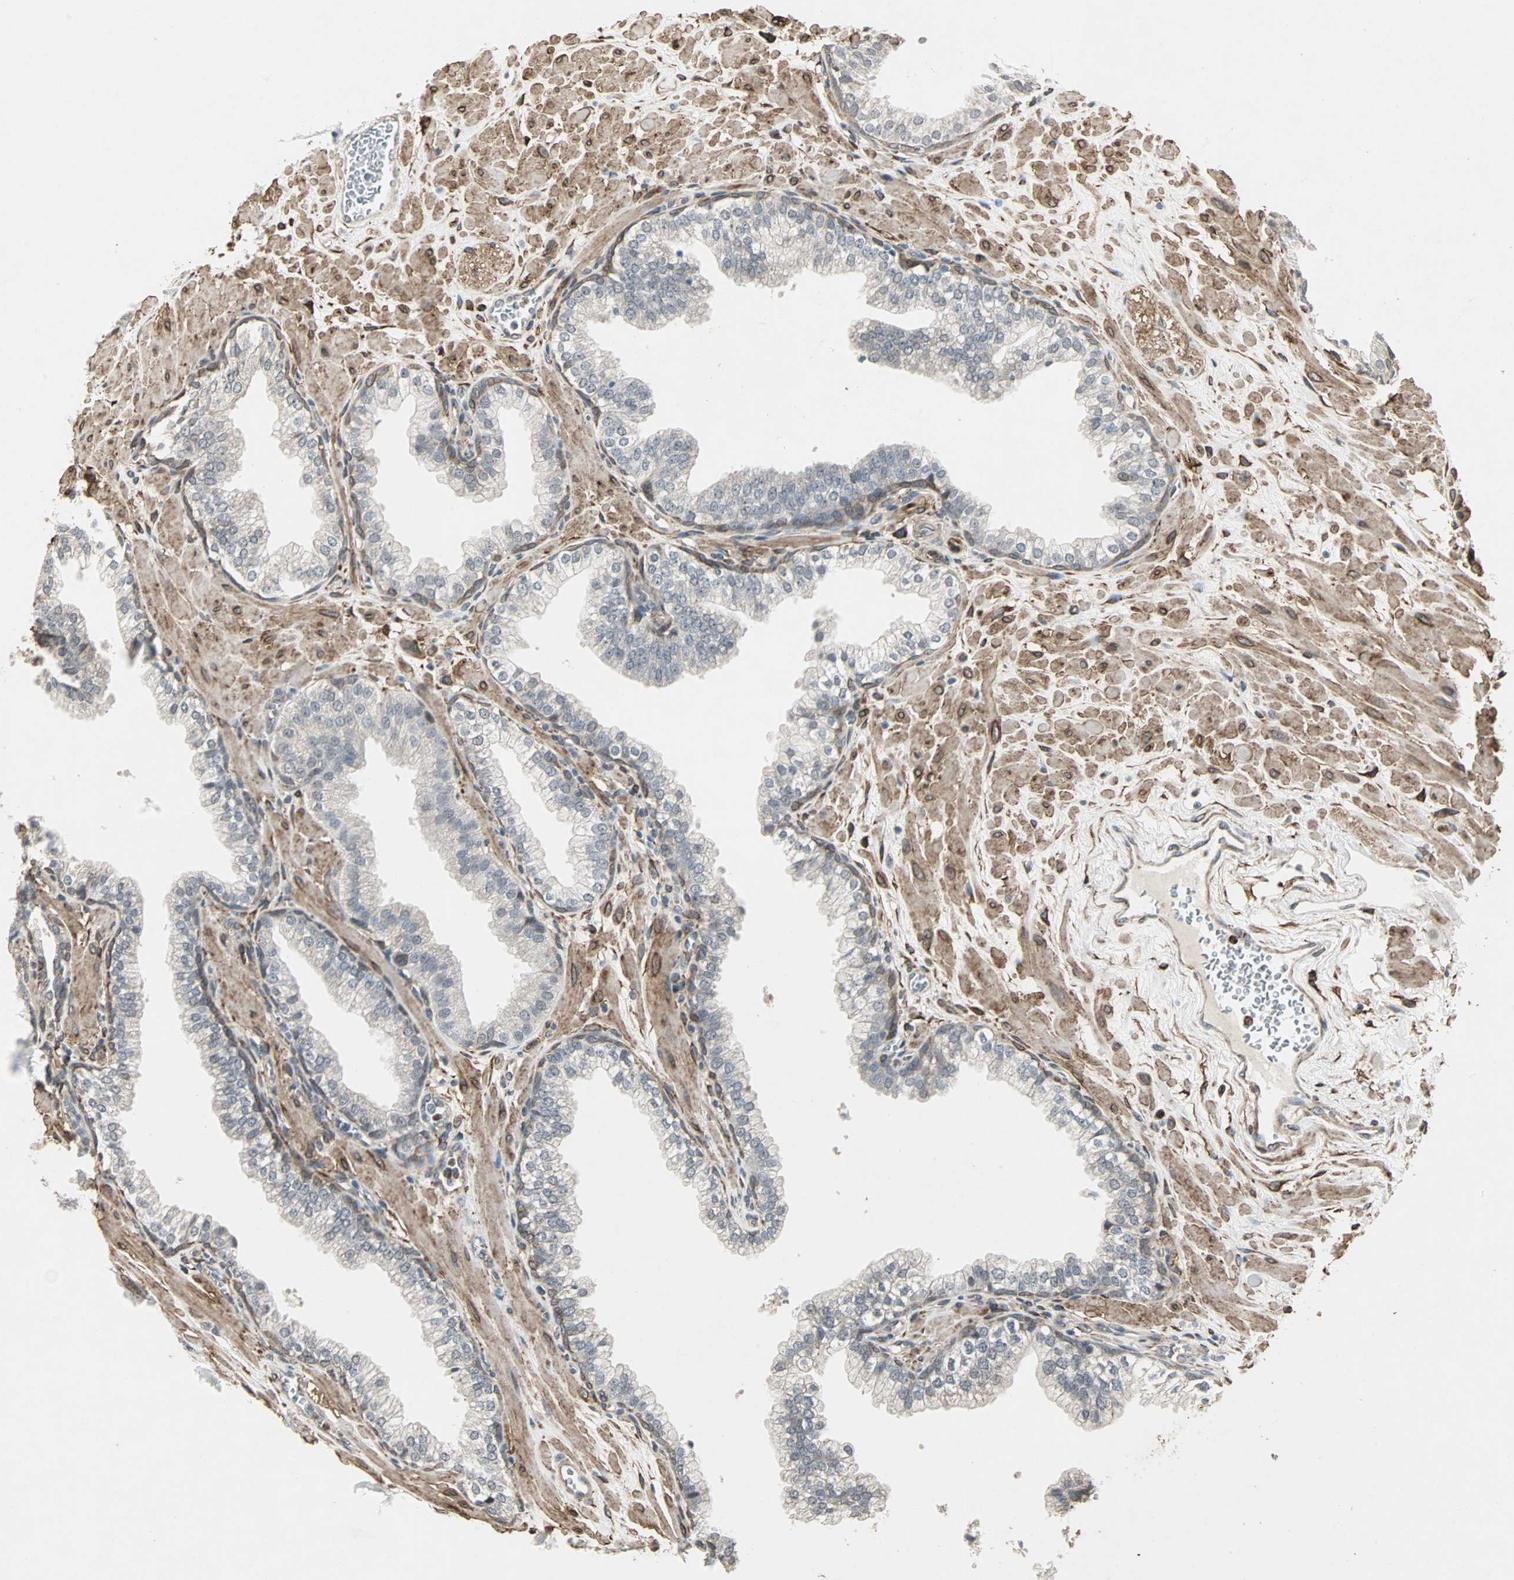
{"staining": {"intensity": "weak", "quantity": "25%-75%", "location": "cytoplasmic/membranous"}, "tissue": "prostate", "cell_type": "Glandular cells", "image_type": "normal", "snomed": [{"axis": "morphology", "description": "Normal tissue, NOS"}, {"axis": "topography", "description": "Prostate"}], "caption": "Human prostate stained with a brown dye demonstrates weak cytoplasmic/membranous positive expression in approximately 25%-75% of glandular cells.", "gene": "TRPV4", "patient": {"sex": "male", "age": 60}}